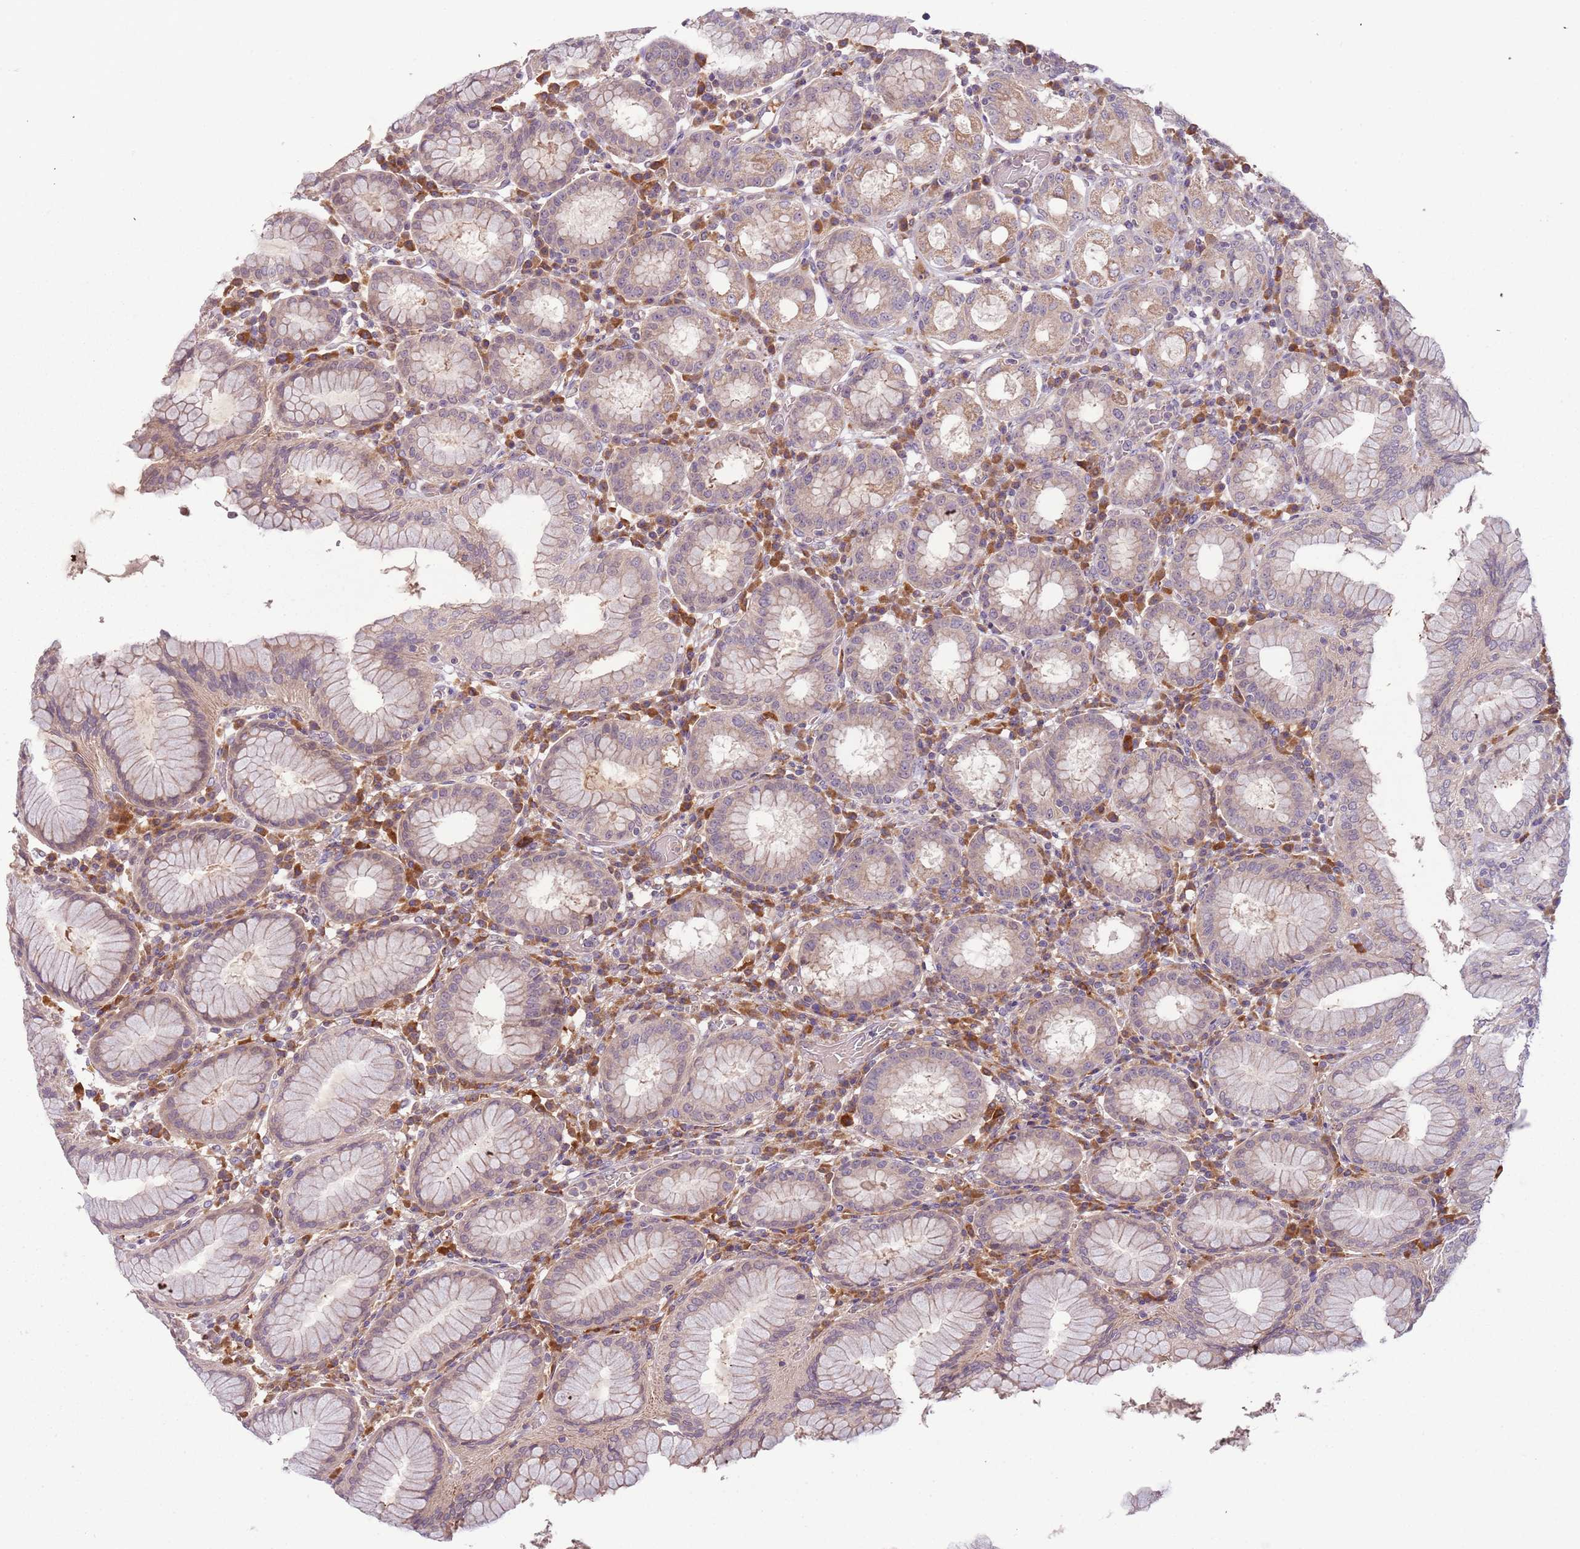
{"staining": {"intensity": "weak", "quantity": "25%-75%", "location": "cytoplasmic/membranous"}, "tissue": "stomach", "cell_type": "Glandular cells", "image_type": "normal", "snomed": [{"axis": "morphology", "description": "Normal tissue, NOS"}, {"axis": "topography", "description": "Stomach"}, {"axis": "topography", "description": "Stomach, lower"}], "caption": "Glandular cells reveal weak cytoplasmic/membranous positivity in approximately 25%-75% of cells in benign stomach.", "gene": "FECH", "patient": {"sex": "female", "age": 56}}